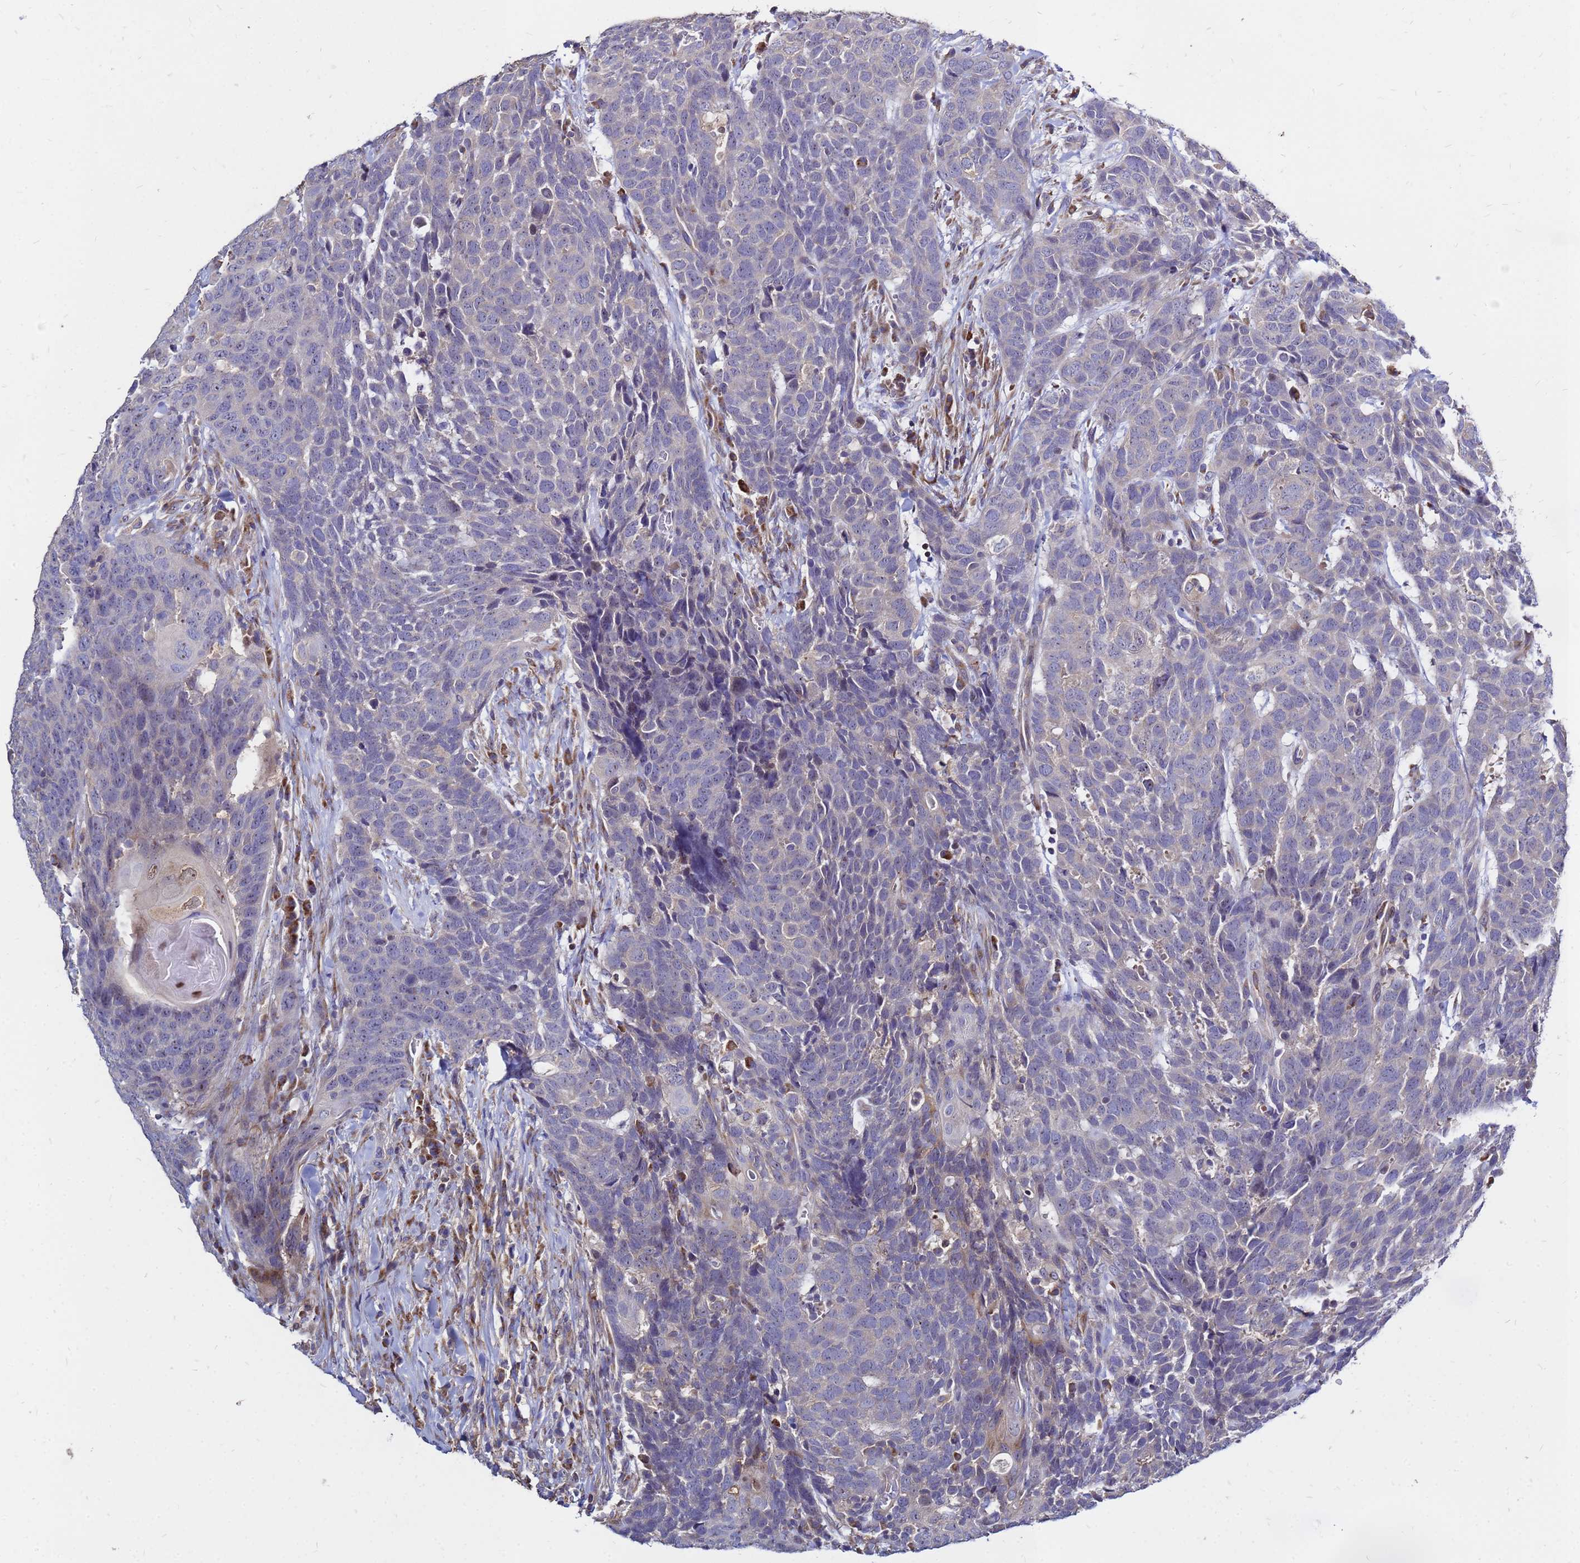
{"staining": {"intensity": "negative", "quantity": "none", "location": "none"}, "tissue": "head and neck cancer", "cell_type": "Tumor cells", "image_type": "cancer", "snomed": [{"axis": "morphology", "description": "Squamous cell carcinoma, NOS"}, {"axis": "topography", "description": "Head-Neck"}], "caption": "This is an immunohistochemistry (IHC) histopathology image of head and neck cancer. There is no positivity in tumor cells.", "gene": "MOB2", "patient": {"sex": "male", "age": 66}}